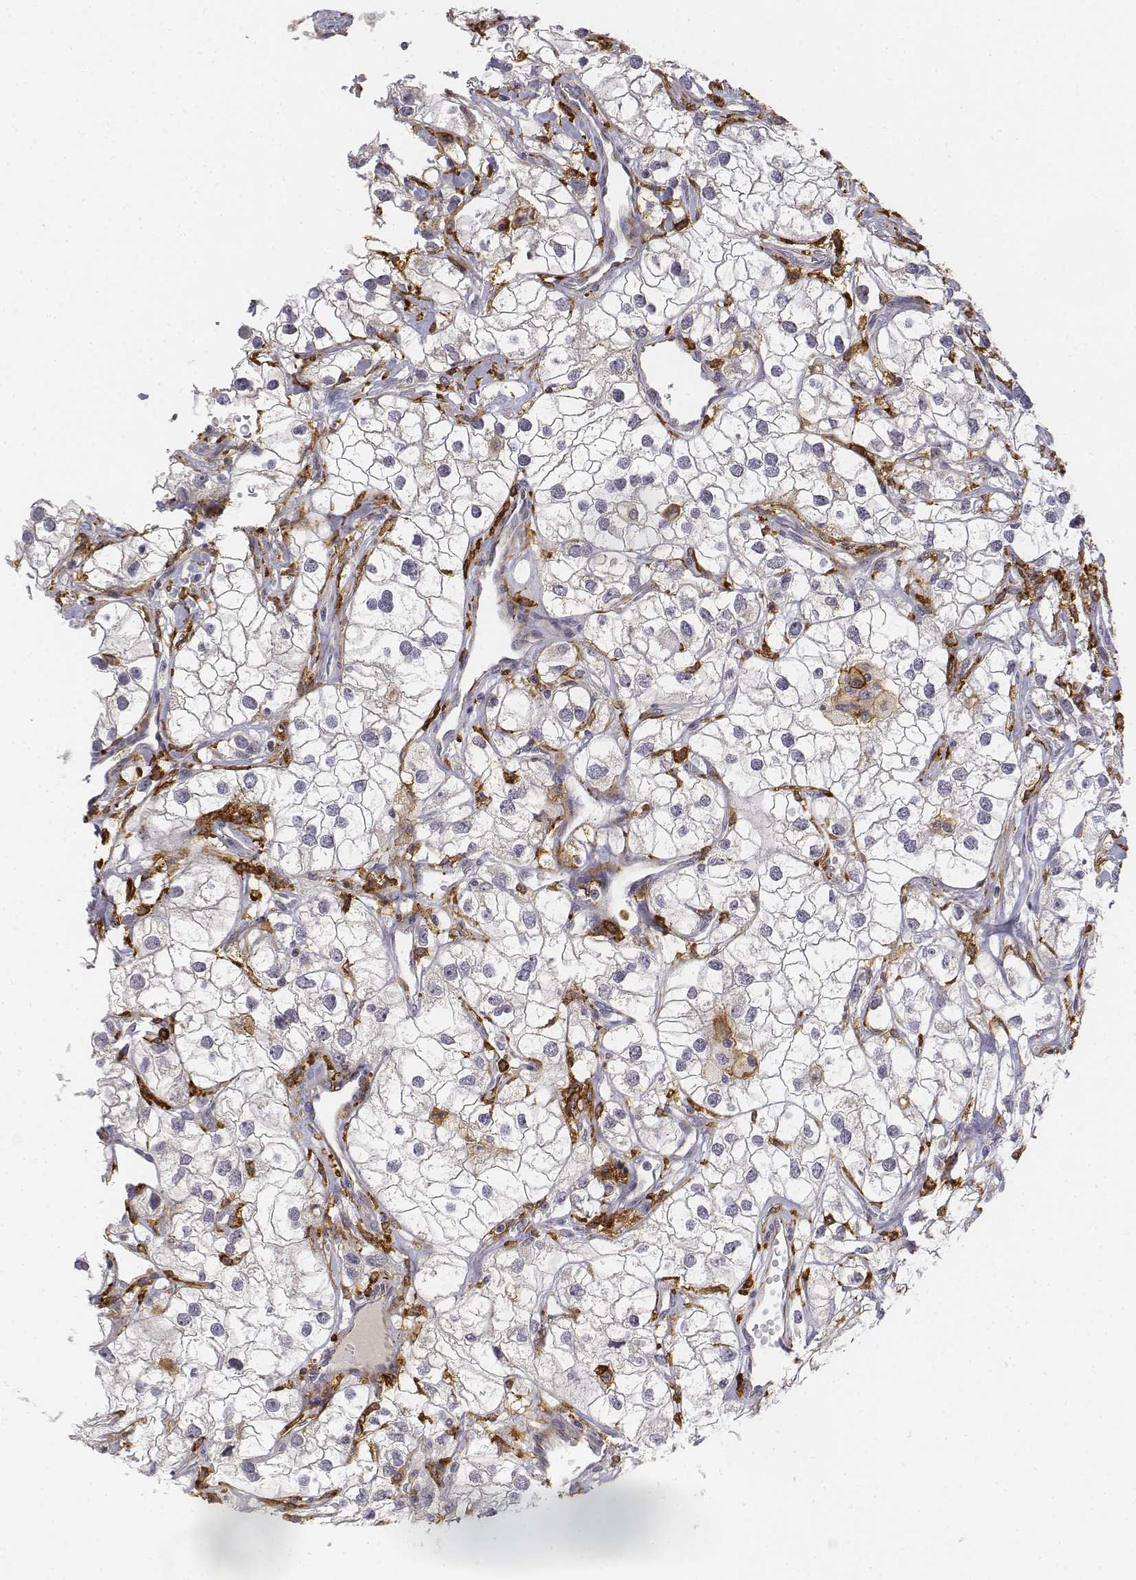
{"staining": {"intensity": "negative", "quantity": "none", "location": "none"}, "tissue": "renal cancer", "cell_type": "Tumor cells", "image_type": "cancer", "snomed": [{"axis": "morphology", "description": "Adenocarcinoma, NOS"}, {"axis": "topography", "description": "Kidney"}], "caption": "This is an immunohistochemistry photomicrograph of renal cancer (adenocarcinoma). There is no staining in tumor cells.", "gene": "CD14", "patient": {"sex": "male", "age": 59}}